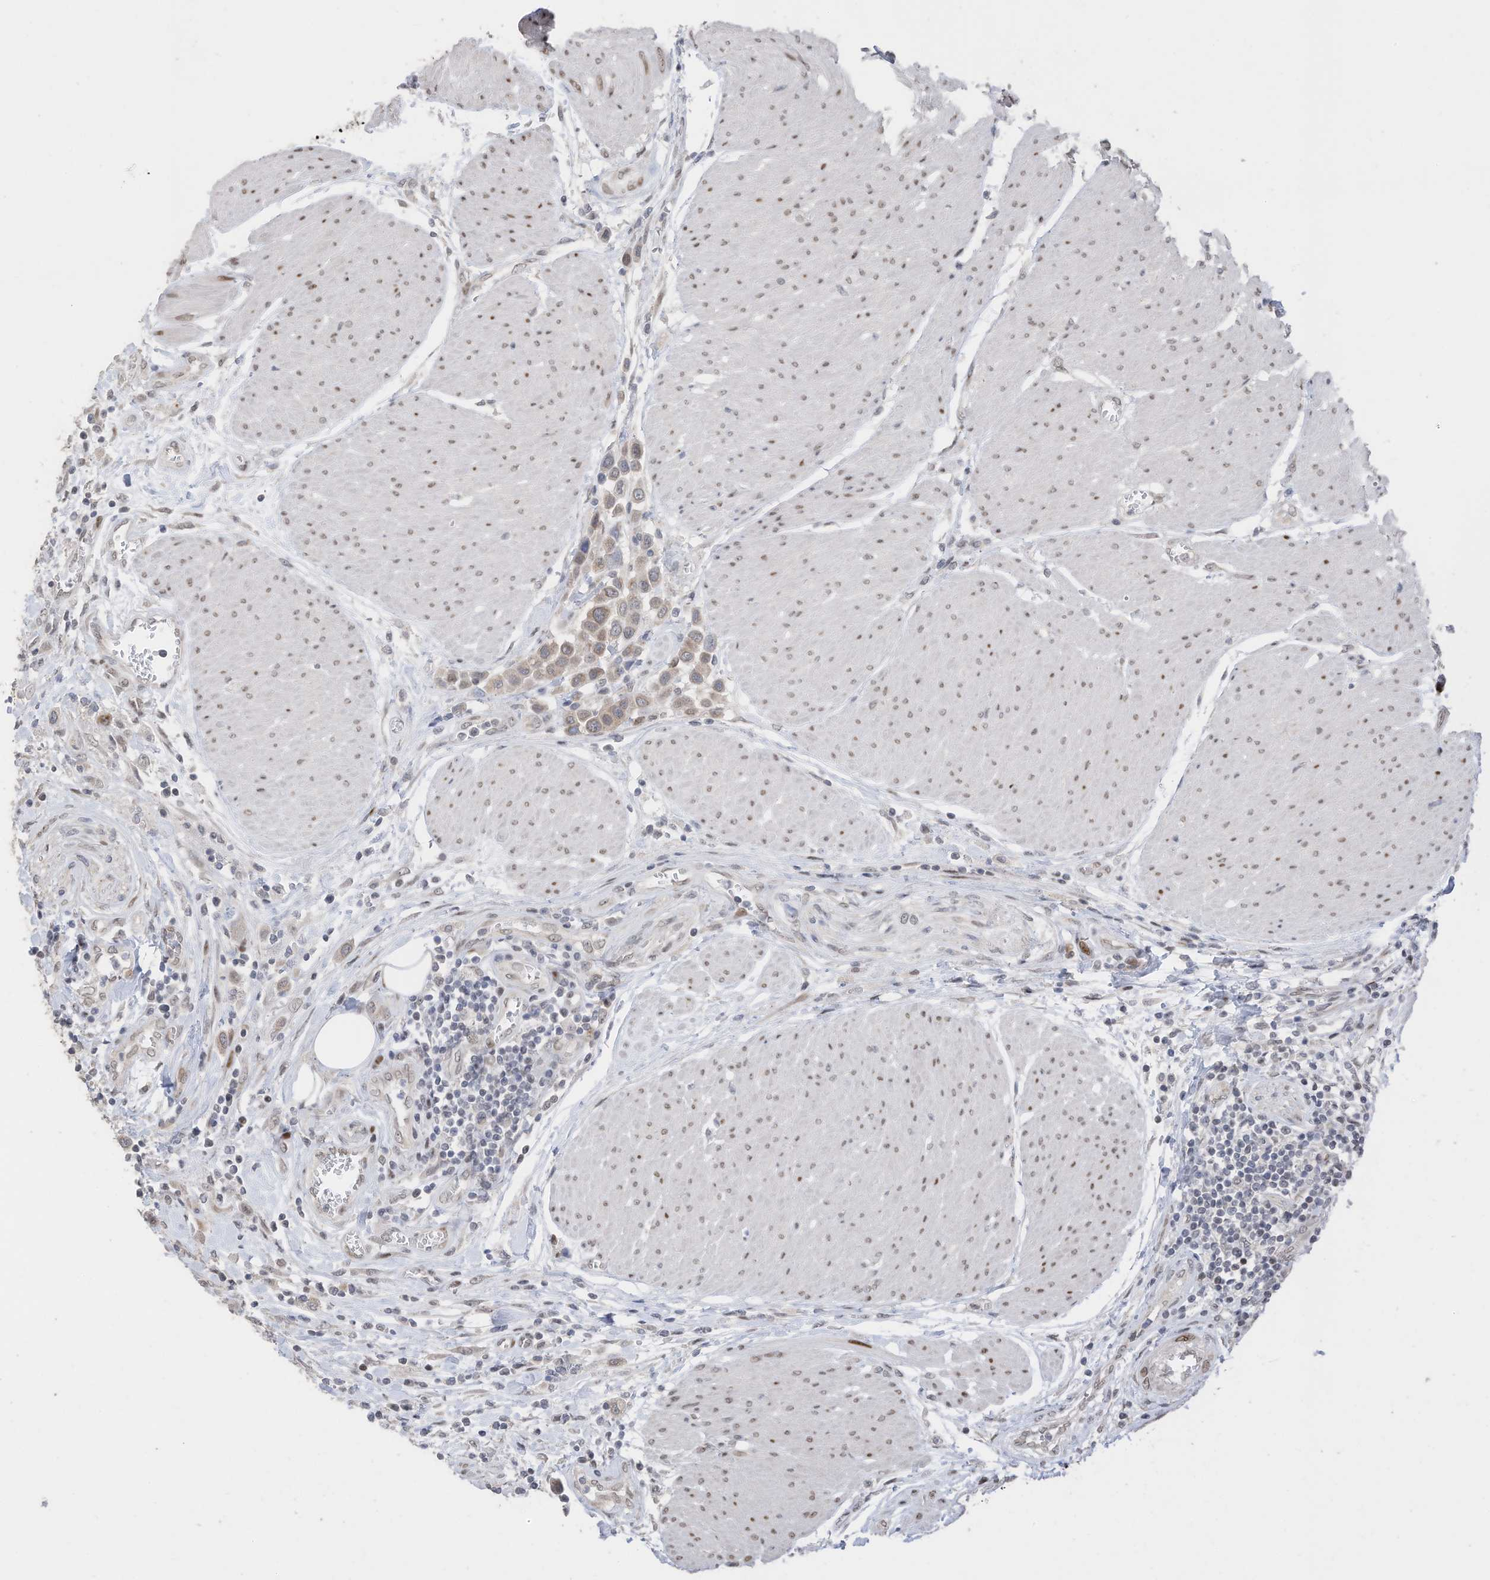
{"staining": {"intensity": "weak", "quantity": "<25%", "location": "cytoplasmic/membranous"}, "tissue": "urothelial cancer", "cell_type": "Tumor cells", "image_type": "cancer", "snomed": [{"axis": "morphology", "description": "Urothelial carcinoma, High grade"}, {"axis": "topography", "description": "Urinary bladder"}], "caption": "IHC micrograph of neoplastic tissue: human urothelial cancer stained with DAB (3,3'-diaminobenzidine) demonstrates no significant protein expression in tumor cells.", "gene": "RABL3", "patient": {"sex": "male", "age": 50}}